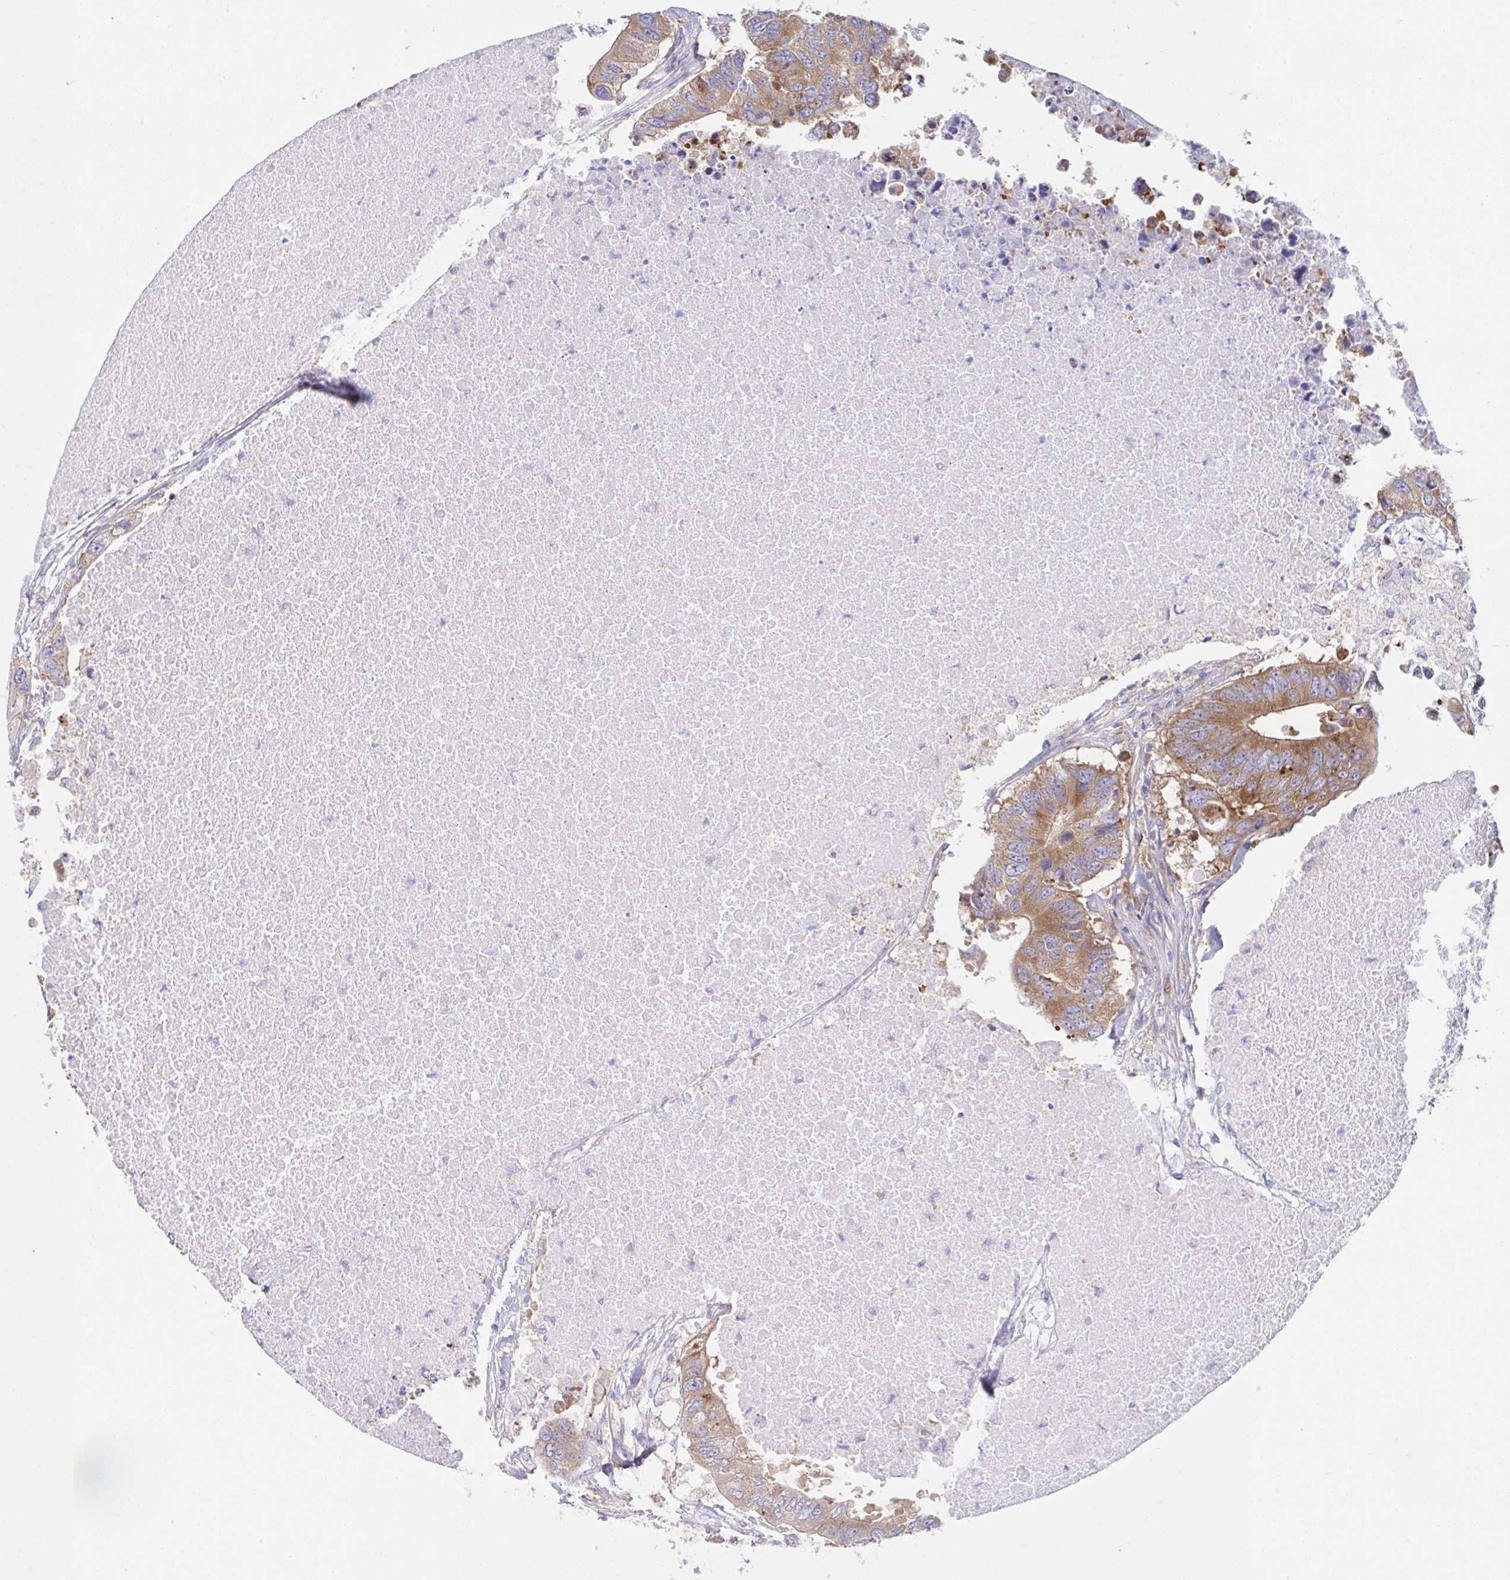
{"staining": {"intensity": "moderate", "quantity": ">75%", "location": "cytoplasmic/membranous"}, "tissue": "colorectal cancer", "cell_type": "Tumor cells", "image_type": "cancer", "snomed": [{"axis": "morphology", "description": "Adenocarcinoma, NOS"}, {"axis": "topography", "description": "Colon"}], "caption": "Adenocarcinoma (colorectal) stained for a protein (brown) demonstrates moderate cytoplasmic/membranous positive positivity in approximately >75% of tumor cells.", "gene": "FAU", "patient": {"sex": "male", "age": 71}}